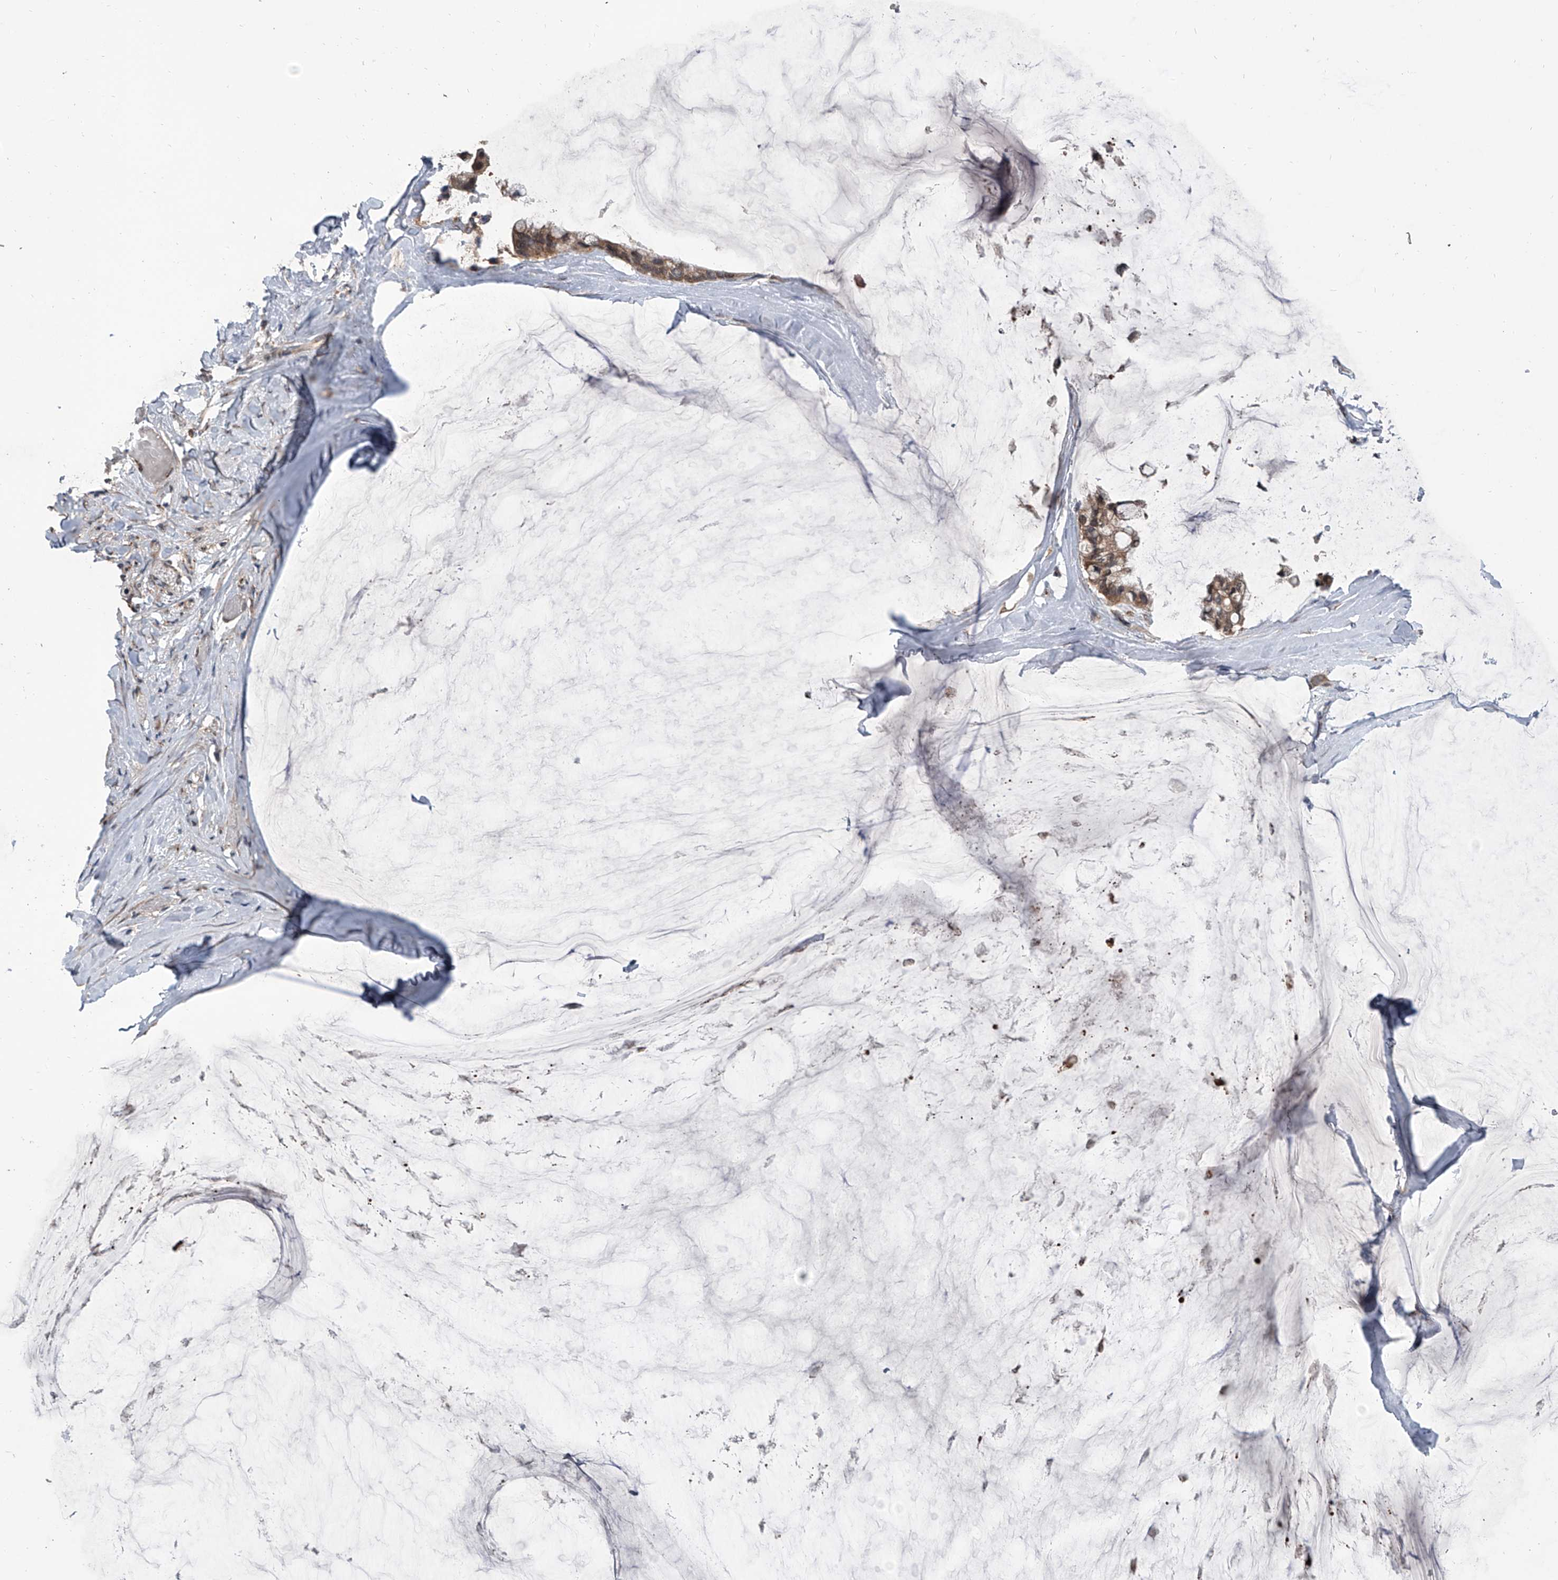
{"staining": {"intensity": "weak", "quantity": ">75%", "location": "cytoplasmic/membranous"}, "tissue": "ovarian cancer", "cell_type": "Tumor cells", "image_type": "cancer", "snomed": [{"axis": "morphology", "description": "Cystadenocarcinoma, mucinous, NOS"}, {"axis": "topography", "description": "Ovary"}], "caption": "Immunohistochemistry staining of ovarian mucinous cystadenocarcinoma, which reveals low levels of weak cytoplasmic/membranous positivity in about >75% of tumor cells indicating weak cytoplasmic/membranous protein staining. The staining was performed using DAB (3,3'-diaminobenzidine) (brown) for protein detection and nuclei were counterstained in hematoxylin (blue).", "gene": "GEMIN8", "patient": {"sex": "female", "age": 39}}